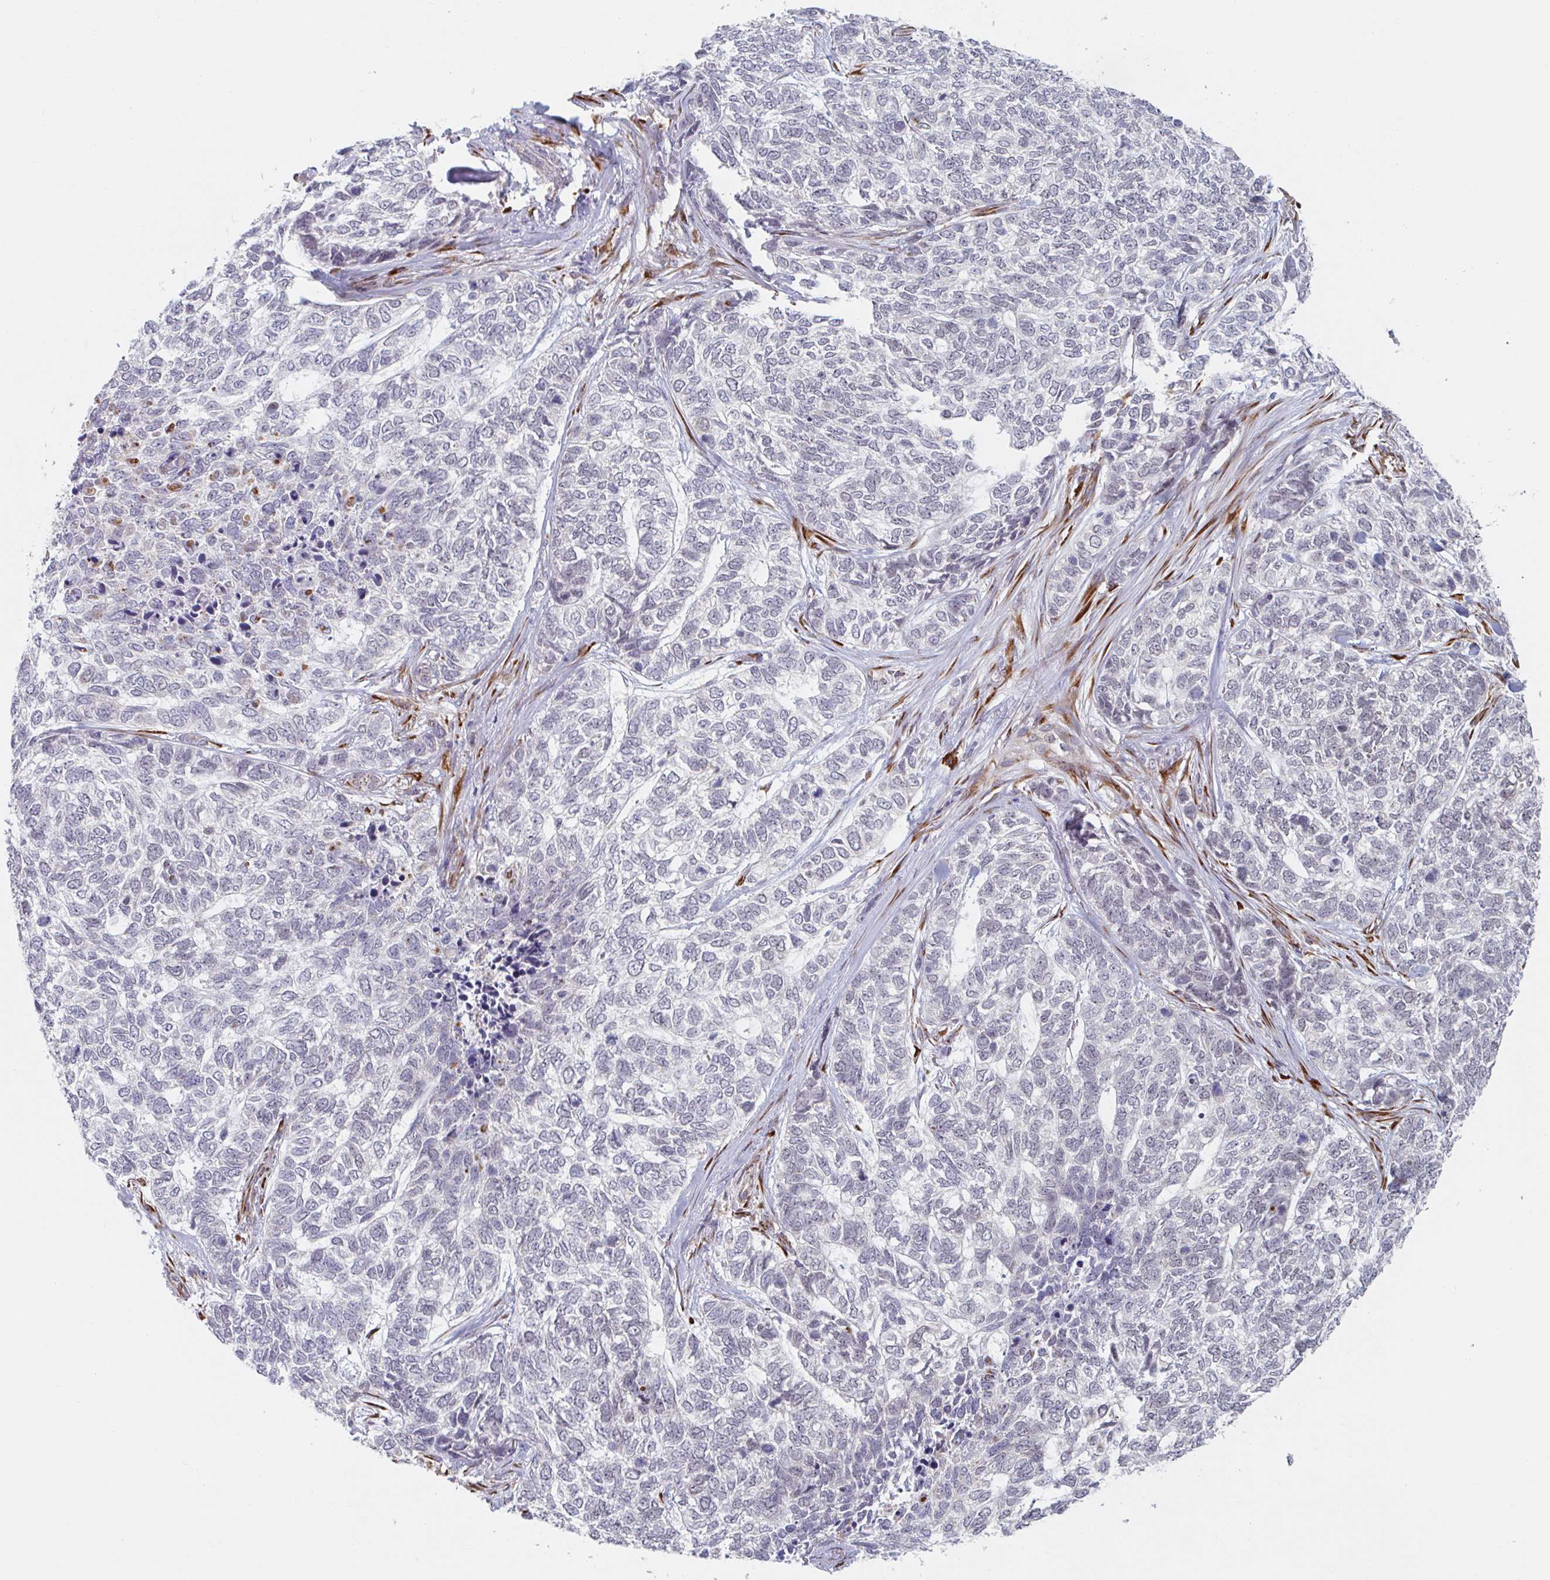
{"staining": {"intensity": "negative", "quantity": "none", "location": "none"}, "tissue": "skin cancer", "cell_type": "Tumor cells", "image_type": "cancer", "snomed": [{"axis": "morphology", "description": "Basal cell carcinoma"}, {"axis": "topography", "description": "Skin"}], "caption": "Immunohistochemistry (IHC) photomicrograph of neoplastic tissue: skin cancer (basal cell carcinoma) stained with DAB (3,3'-diaminobenzidine) reveals no significant protein staining in tumor cells.", "gene": "TRAPPC10", "patient": {"sex": "female", "age": 65}}